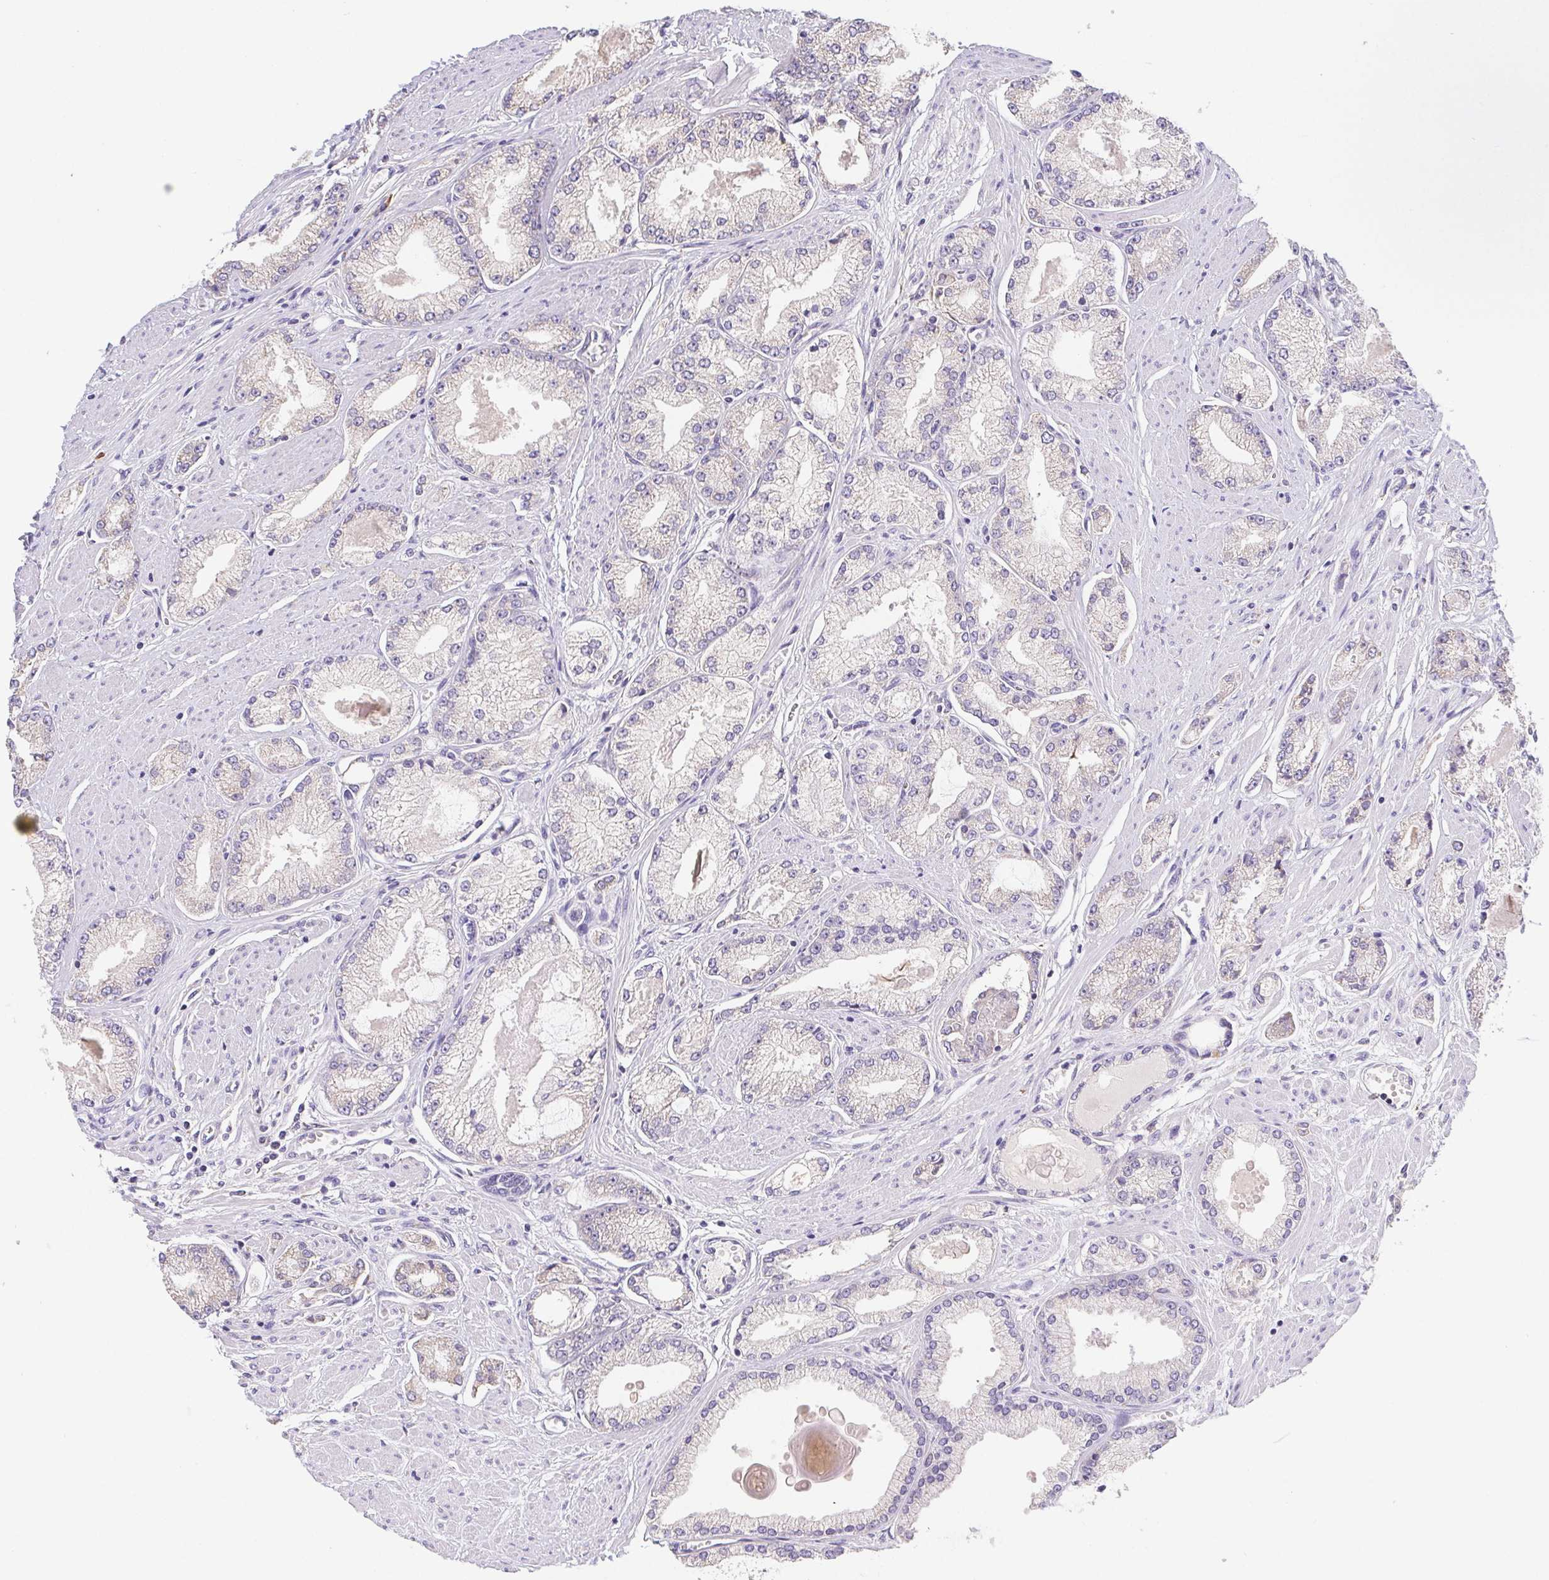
{"staining": {"intensity": "negative", "quantity": "none", "location": "none"}, "tissue": "prostate cancer", "cell_type": "Tumor cells", "image_type": "cancer", "snomed": [{"axis": "morphology", "description": "Adenocarcinoma, High grade"}, {"axis": "topography", "description": "Prostate"}], "caption": "Immunohistochemical staining of prostate cancer (adenocarcinoma (high-grade)) displays no significant expression in tumor cells.", "gene": "ADAM8", "patient": {"sex": "male", "age": 68}}